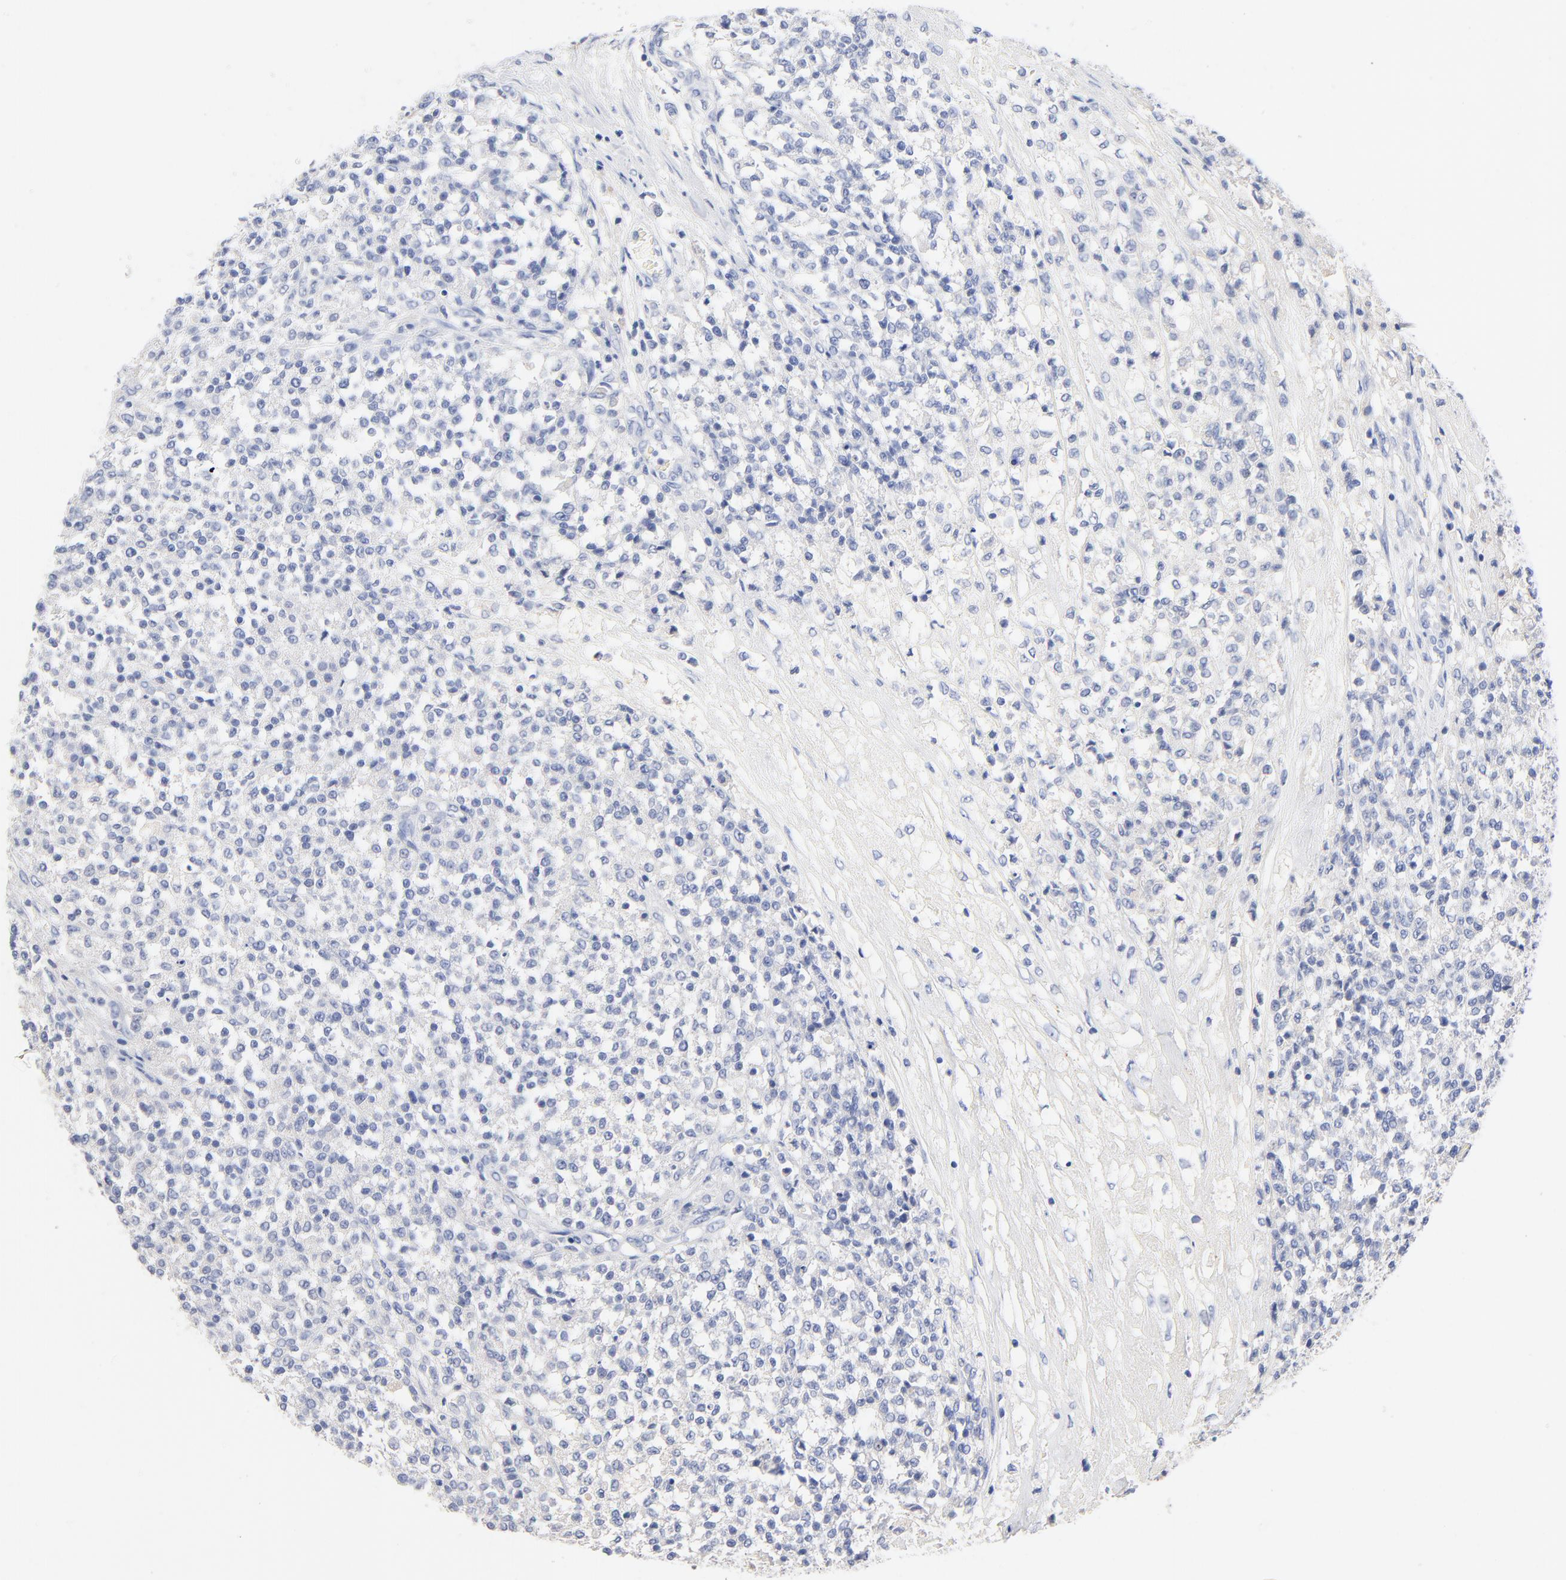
{"staining": {"intensity": "negative", "quantity": "none", "location": "none"}, "tissue": "testis cancer", "cell_type": "Tumor cells", "image_type": "cancer", "snomed": [{"axis": "morphology", "description": "Seminoma, NOS"}, {"axis": "topography", "description": "Testis"}], "caption": "DAB immunohistochemical staining of human testis cancer (seminoma) shows no significant staining in tumor cells. (DAB (3,3'-diaminobenzidine) immunohistochemistry, high magnification).", "gene": "CPS1", "patient": {"sex": "male", "age": 59}}